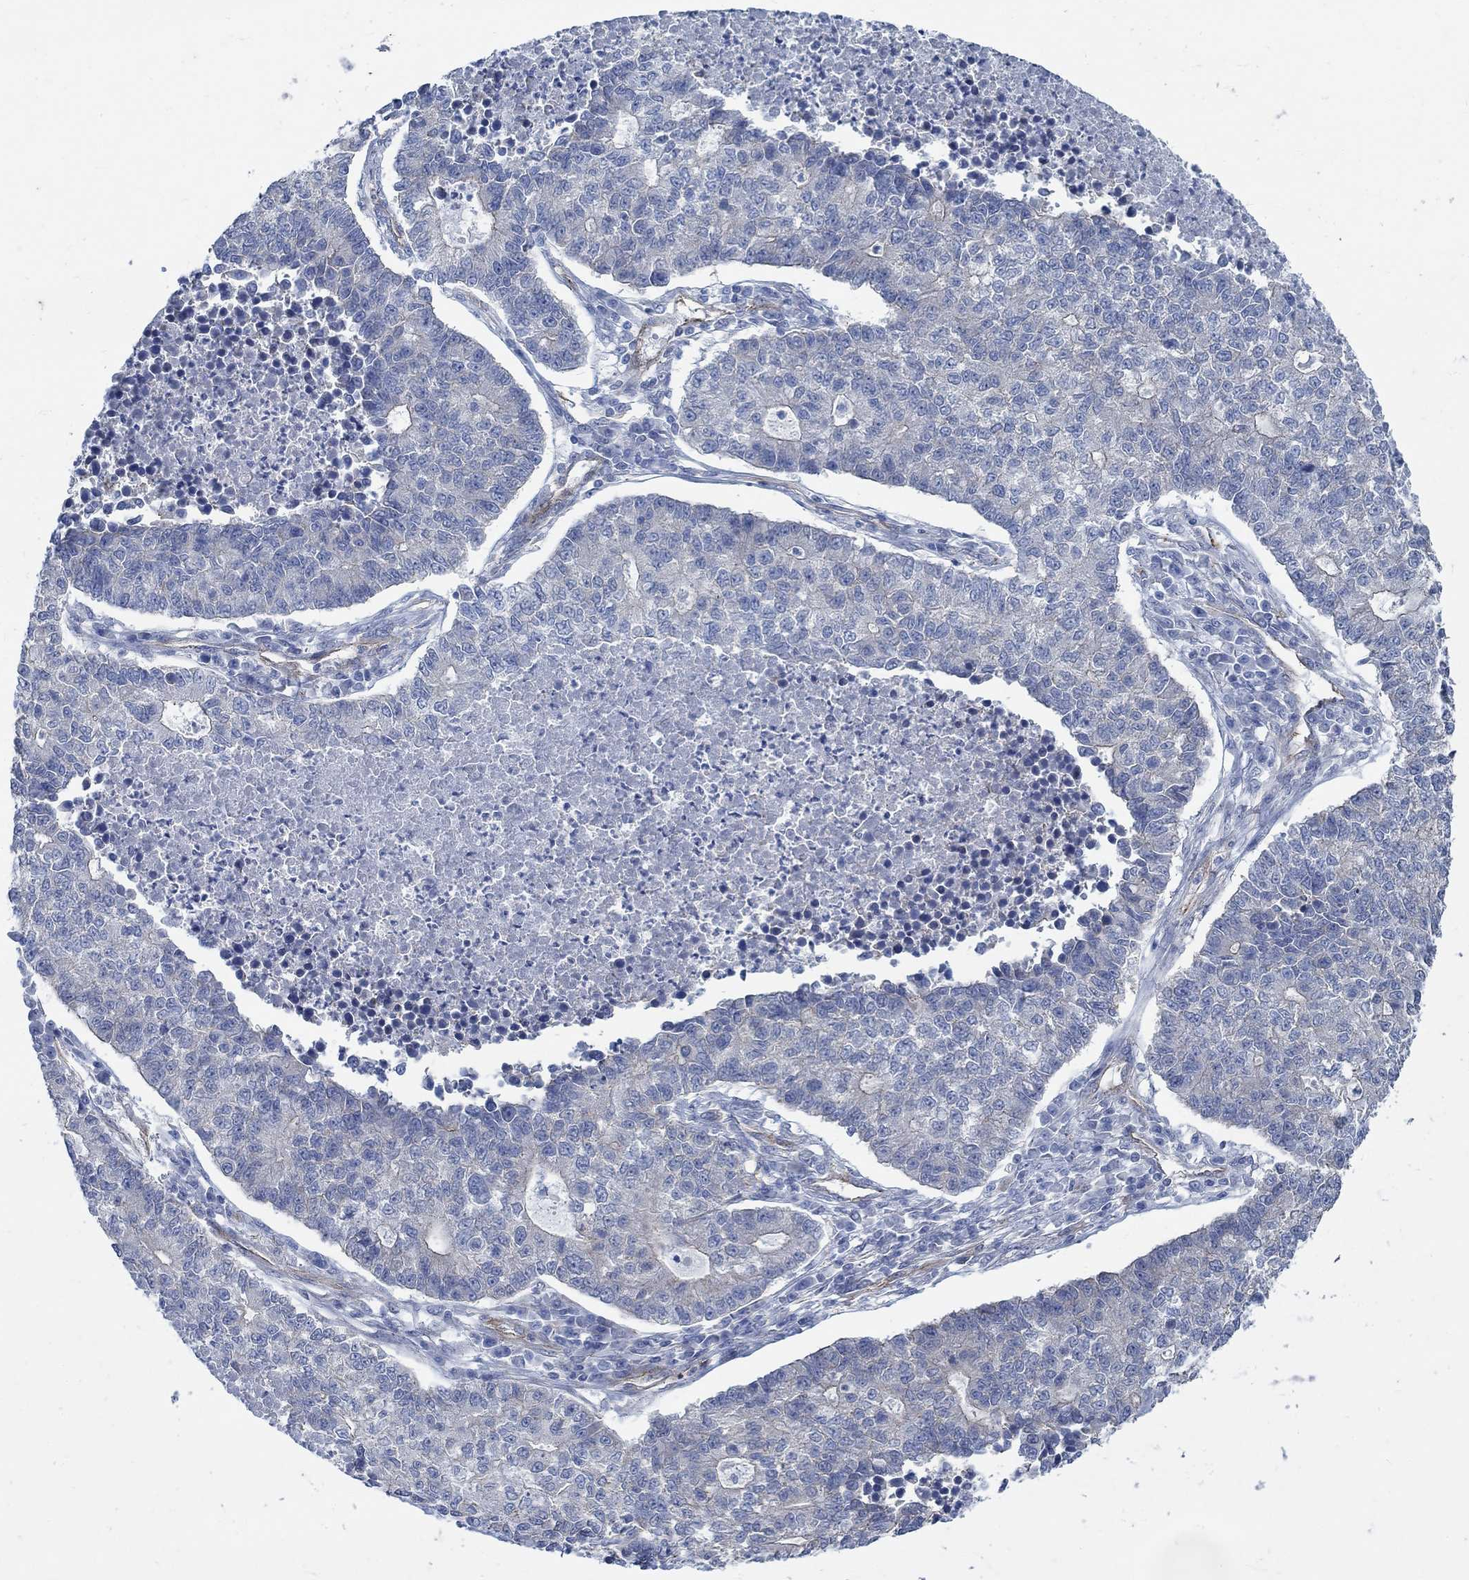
{"staining": {"intensity": "negative", "quantity": "none", "location": "none"}, "tissue": "lung cancer", "cell_type": "Tumor cells", "image_type": "cancer", "snomed": [{"axis": "morphology", "description": "Adenocarcinoma, NOS"}, {"axis": "topography", "description": "Lung"}], "caption": "An IHC micrograph of lung cancer (adenocarcinoma) is shown. There is no staining in tumor cells of lung cancer (adenocarcinoma).", "gene": "TMEM198", "patient": {"sex": "male", "age": 57}}